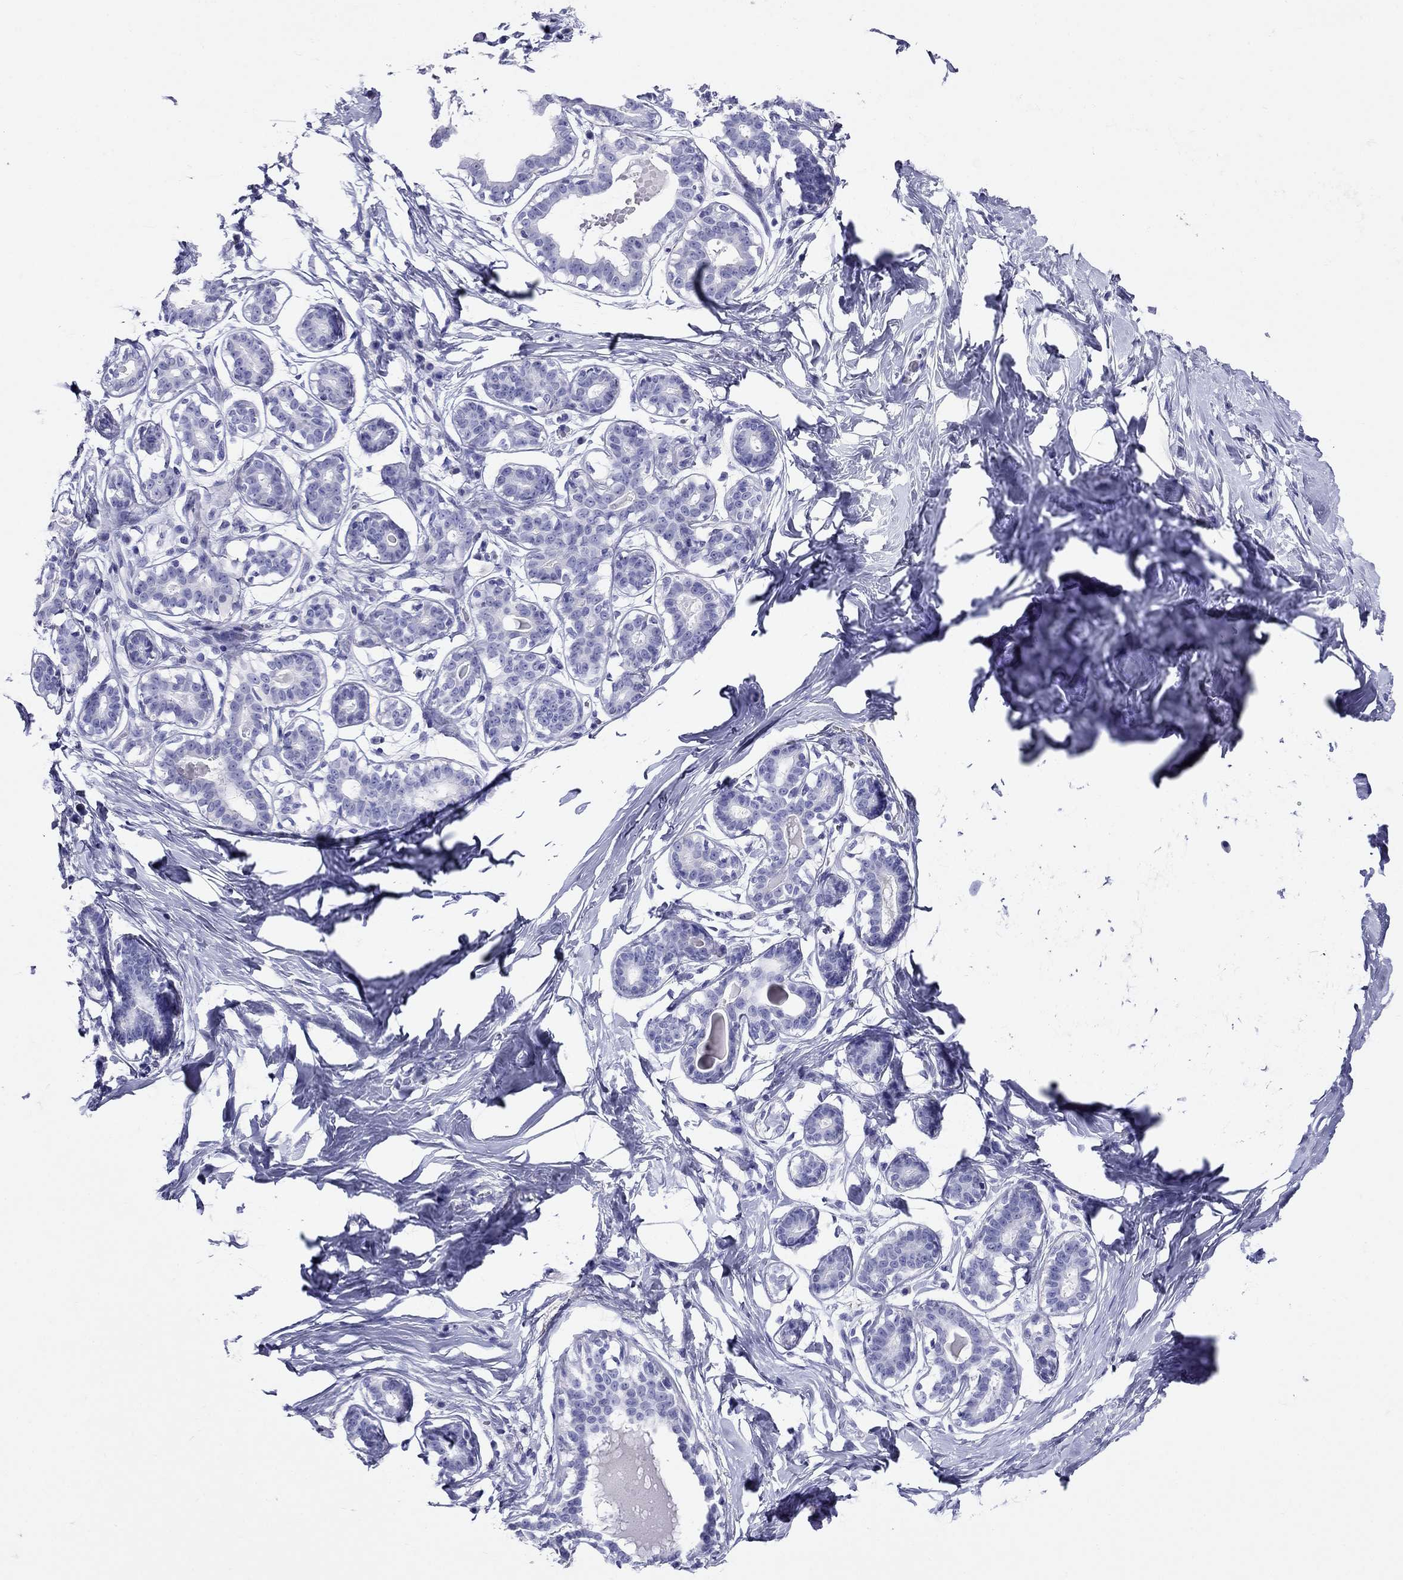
{"staining": {"intensity": "negative", "quantity": "none", "location": "none"}, "tissue": "breast", "cell_type": "Adipocytes", "image_type": "normal", "snomed": [{"axis": "morphology", "description": "Normal tissue, NOS"}, {"axis": "morphology", "description": "Lobular carcinoma, in situ"}, {"axis": "topography", "description": "Breast"}], "caption": "This is an immunohistochemistry (IHC) histopathology image of normal human breast. There is no staining in adipocytes.", "gene": "MC5R", "patient": {"sex": "female", "age": 35}}